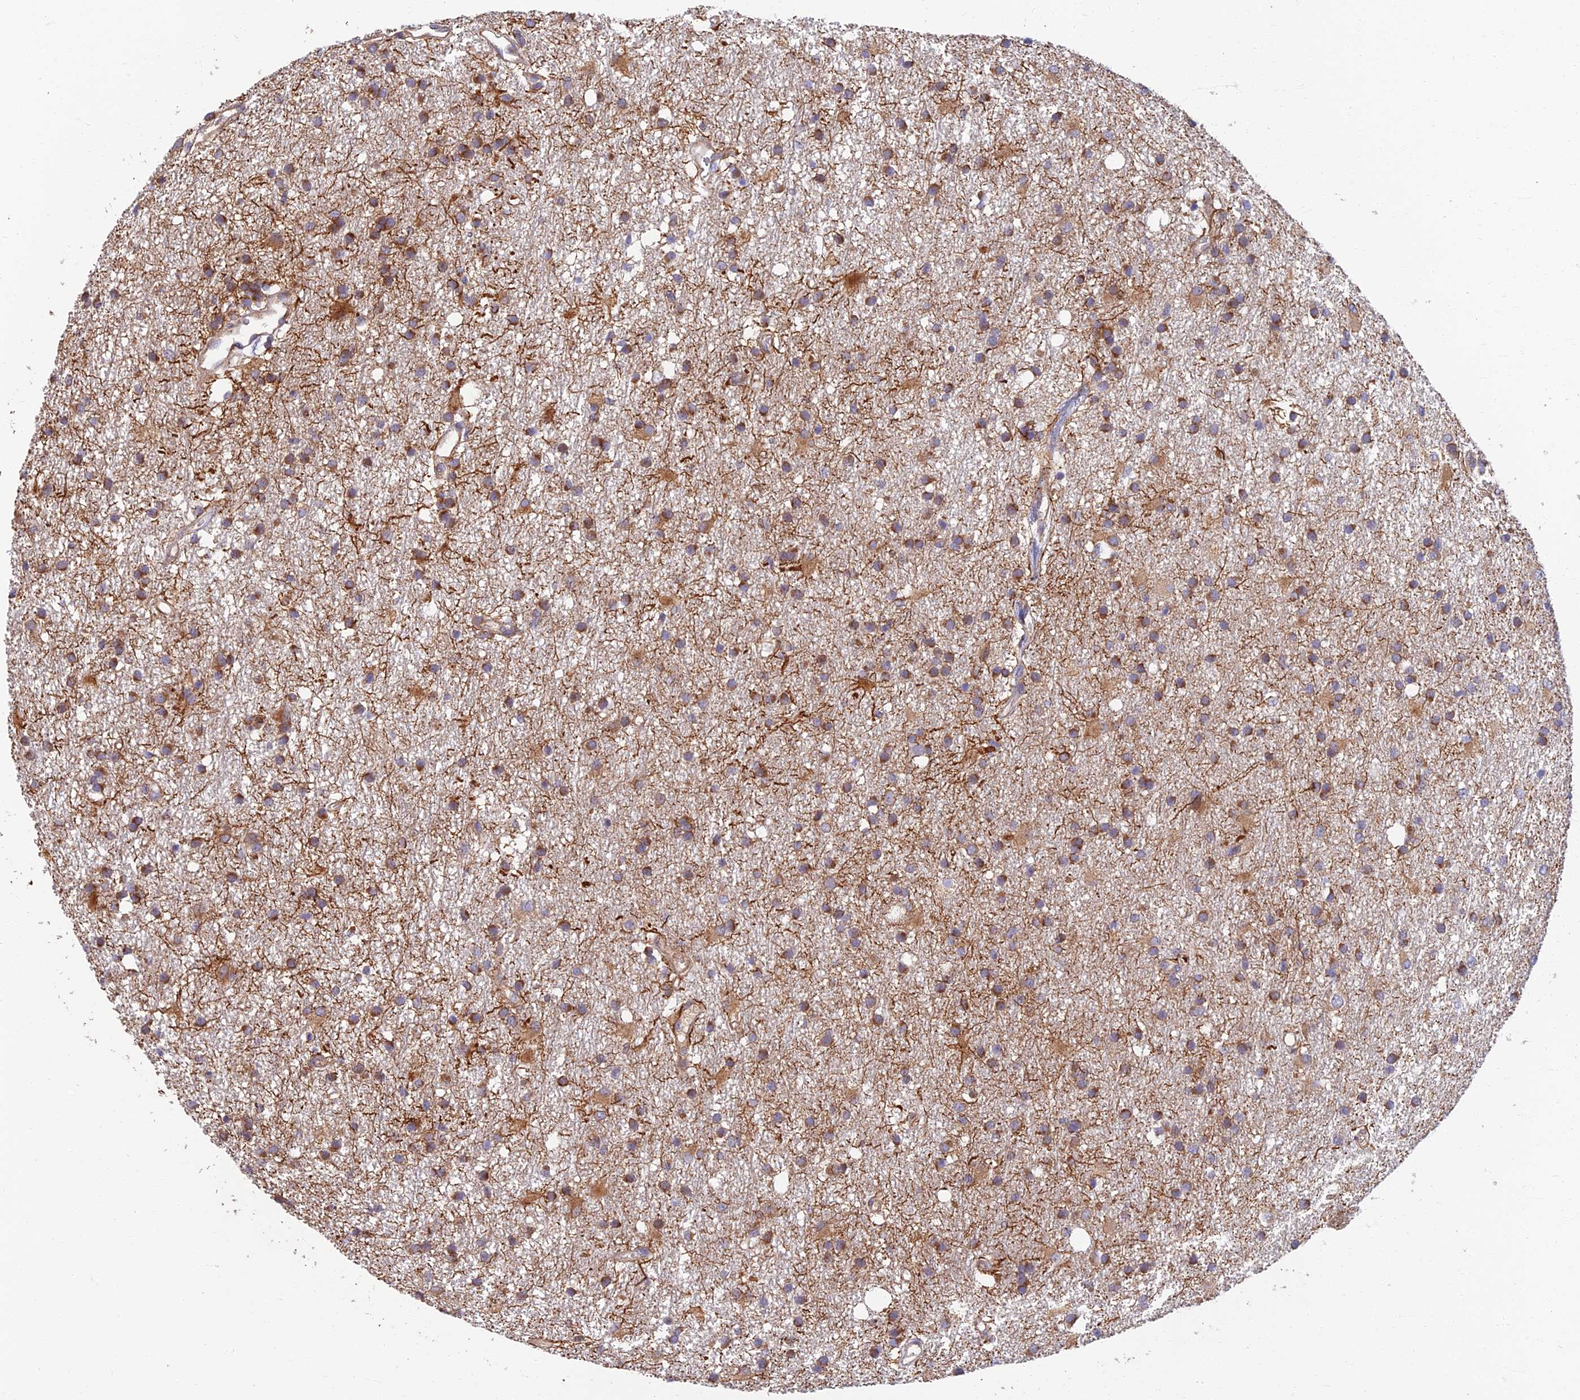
{"staining": {"intensity": "moderate", "quantity": ">75%", "location": "cytoplasmic/membranous"}, "tissue": "glioma", "cell_type": "Tumor cells", "image_type": "cancer", "snomed": [{"axis": "morphology", "description": "Glioma, malignant, High grade"}, {"axis": "topography", "description": "Brain"}], "caption": "Protein staining shows moderate cytoplasmic/membranous staining in about >75% of tumor cells in glioma.", "gene": "SOGA1", "patient": {"sex": "male", "age": 77}}